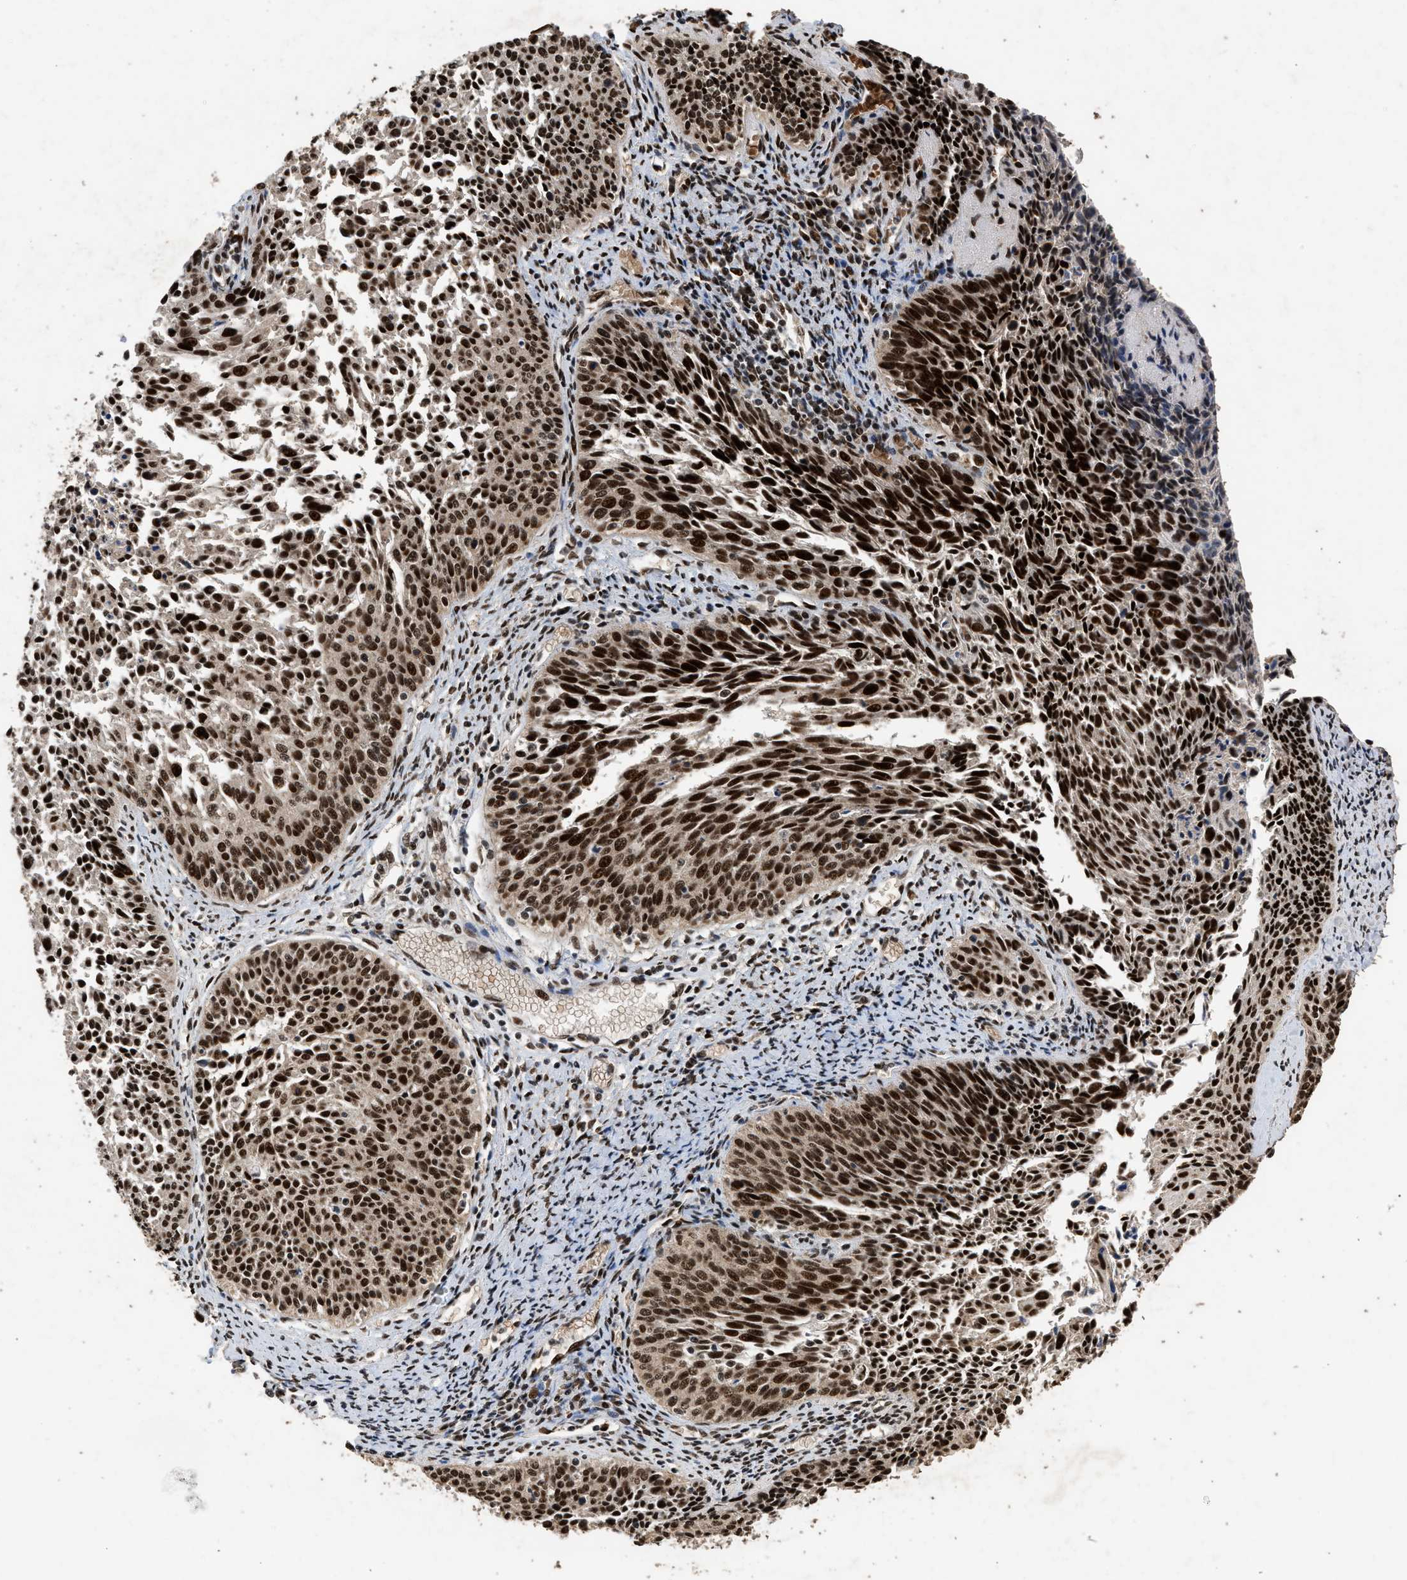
{"staining": {"intensity": "strong", "quantity": ">75%", "location": "nuclear"}, "tissue": "cervical cancer", "cell_type": "Tumor cells", "image_type": "cancer", "snomed": [{"axis": "morphology", "description": "Squamous cell carcinoma, NOS"}, {"axis": "topography", "description": "Cervix"}], "caption": "Immunohistochemical staining of human cervical cancer (squamous cell carcinoma) displays high levels of strong nuclear protein positivity in approximately >75% of tumor cells. (IHC, brightfield microscopy, high magnification).", "gene": "PPP4R3B", "patient": {"sex": "female", "age": 55}}